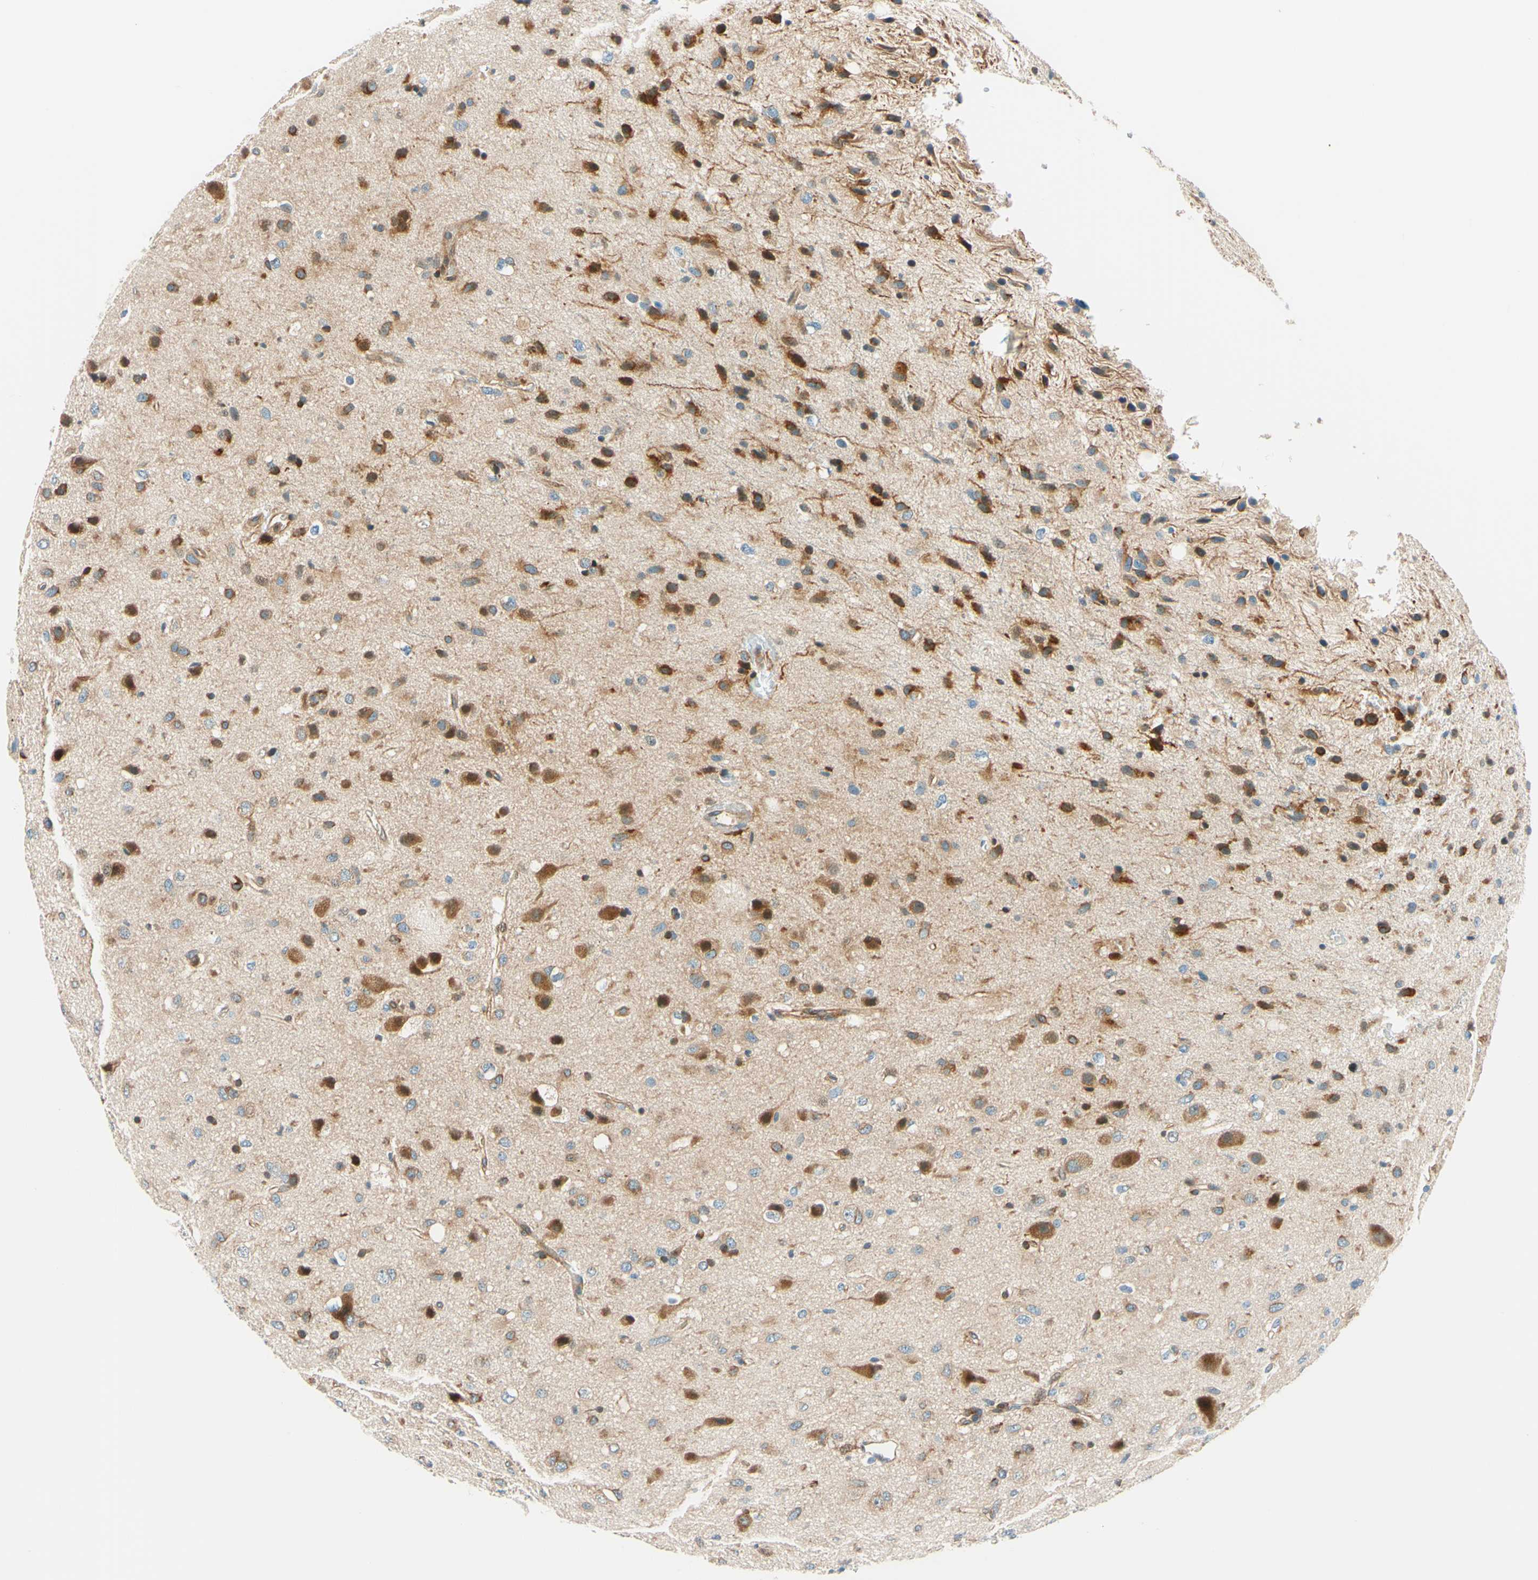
{"staining": {"intensity": "moderate", "quantity": "25%-75%", "location": "cytoplasmic/membranous"}, "tissue": "glioma", "cell_type": "Tumor cells", "image_type": "cancer", "snomed": [{"axis": "morphology", "description": "Glioma, malignant, Low grade"}, {"axis": "topography", "description": "Brain"}], "caption": "Protein staining of glioma tissue displays moderate cytoplasmic/membranous expression in approximately 25%-75% of tumor cells.", "gene": "TAOK2", "patient": {"sex": "male", "age": 77}}